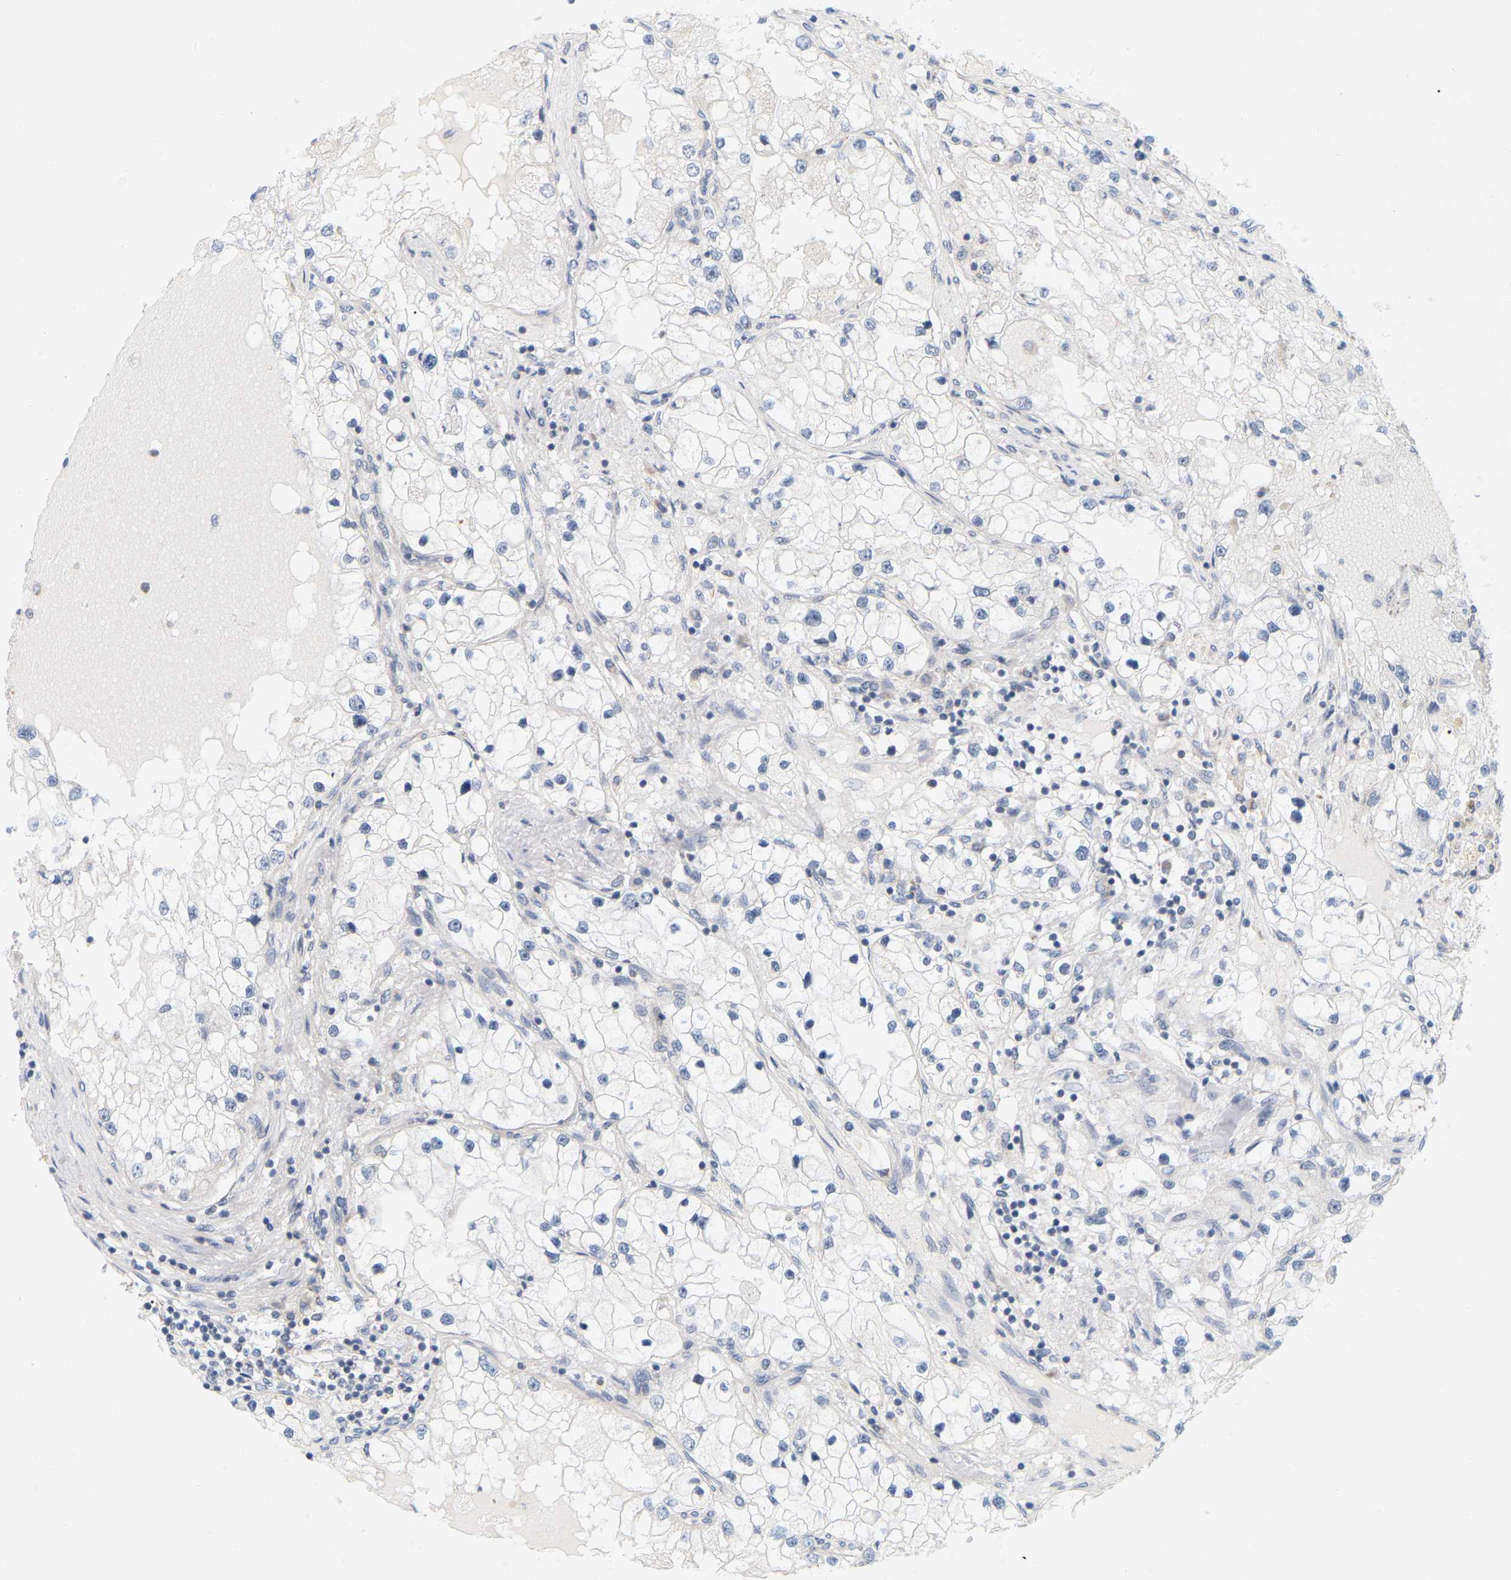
{"staining": {"intensity": "negative", "quantity": "none", "location": "none"}, "tissue": "renal cancer", "cell_type": "Tumor cells", "image_type": "cancer", "snomed": [{"axis": "morphology", "description": "Adenocarcinoma, NOS"}, {"axis": "topography", "description": "Kidney"}], "caption": "Renal adenocarcinoma was stained to show a protein in brown. There is no significant expression in tumor cells.", "gene": "MINDY4", "patient": {"sex": "male", "age": 68}}